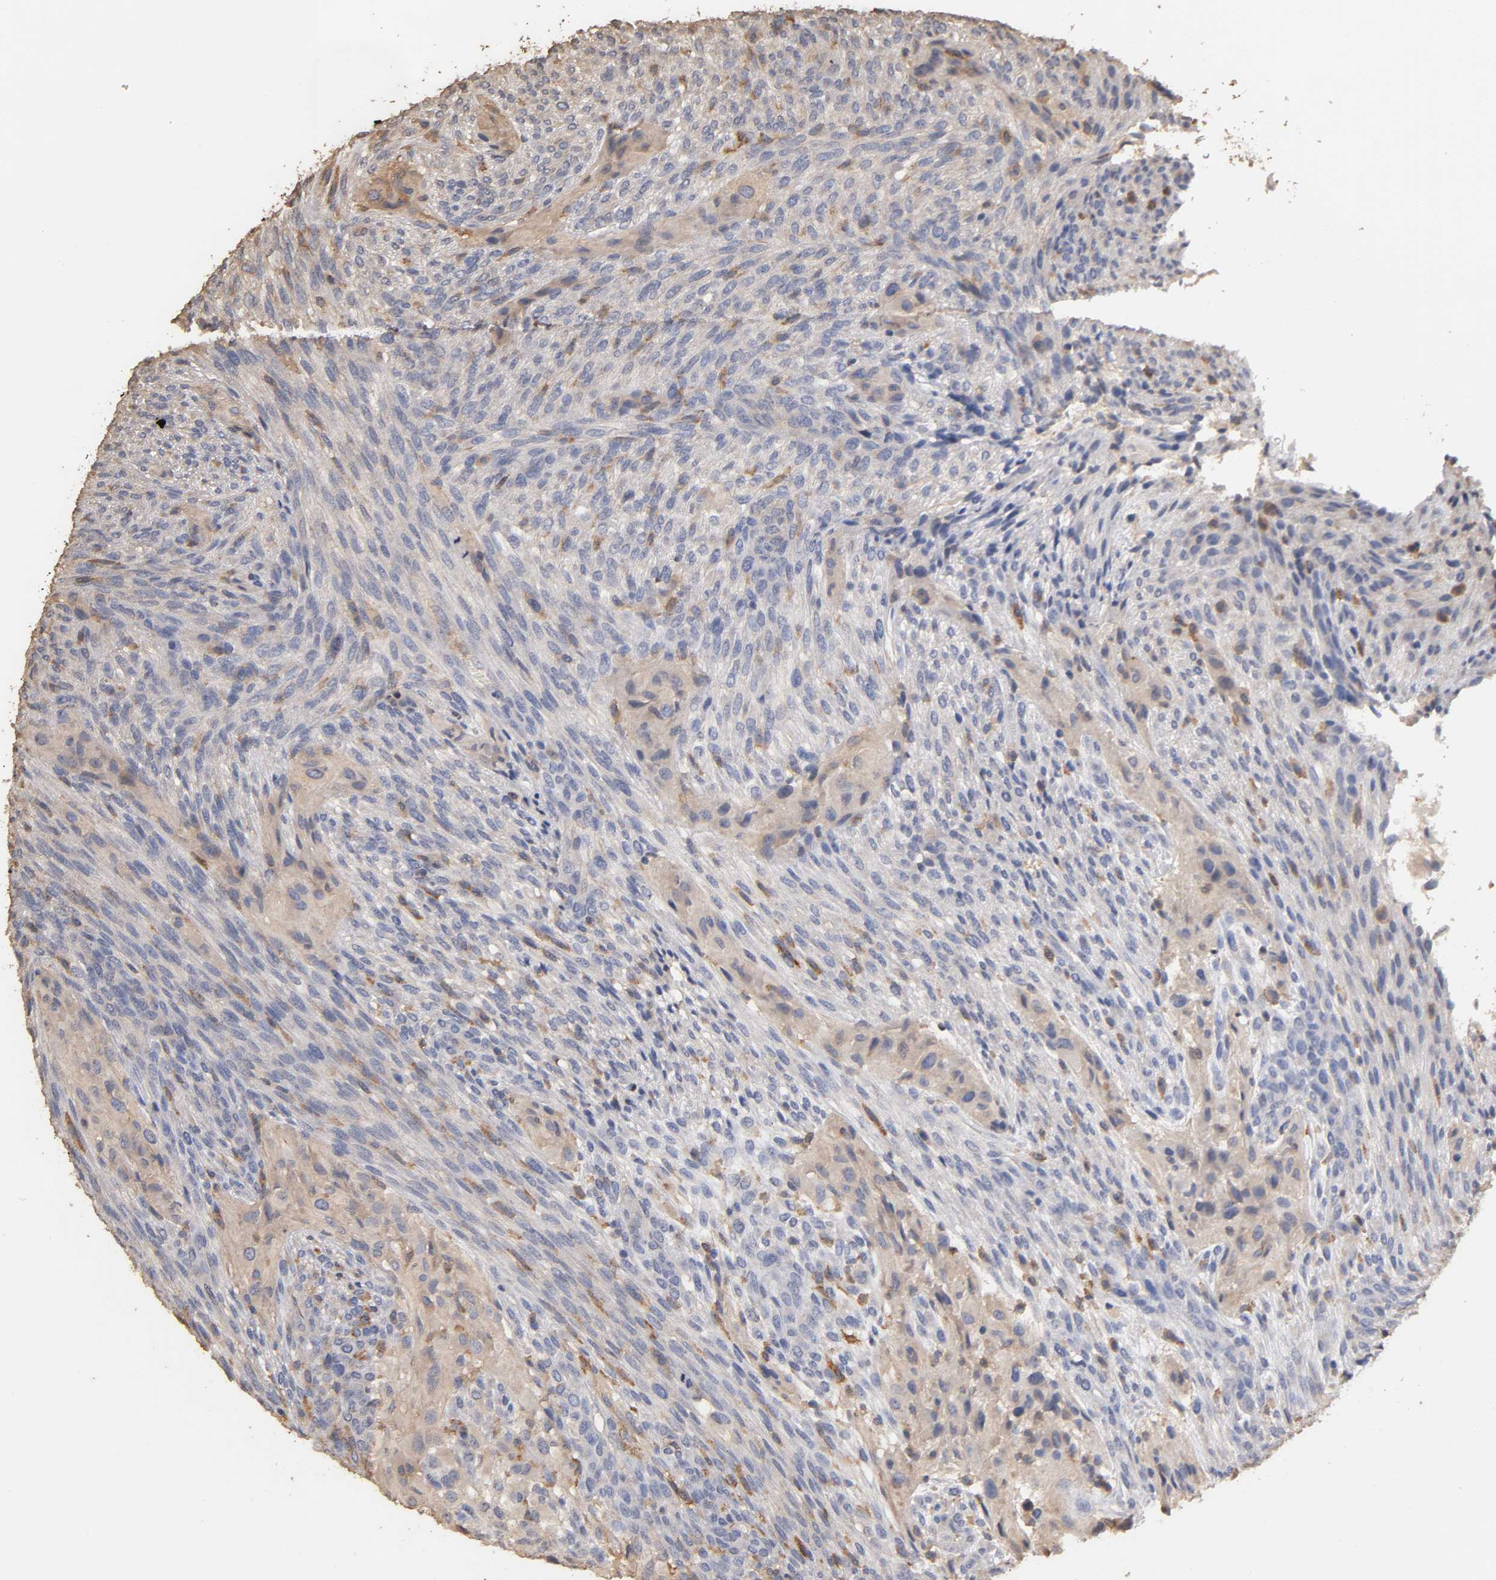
{"staining": {"intensity": "moderate", "quantity": "<25%", "location": "cytoplasmic/membranous"}, "tissue": "glioma", "cell_type": "Tumor cells", "image_type": "cancer", "snomed": [{"axis": "morphology", "description": "Glioma, malignant, High grade"}, {"axis": "topography", "description": "Cerebral cortex"}], "caption": "Immunohistochemical staining of human high-grade glioma (malignant) shows moderate cytoplasmic/membranous protein positivity in approximately <25% of tumor cells.", "gene": "VSIG4", "patient": {"sex": "female", "age": 55}}